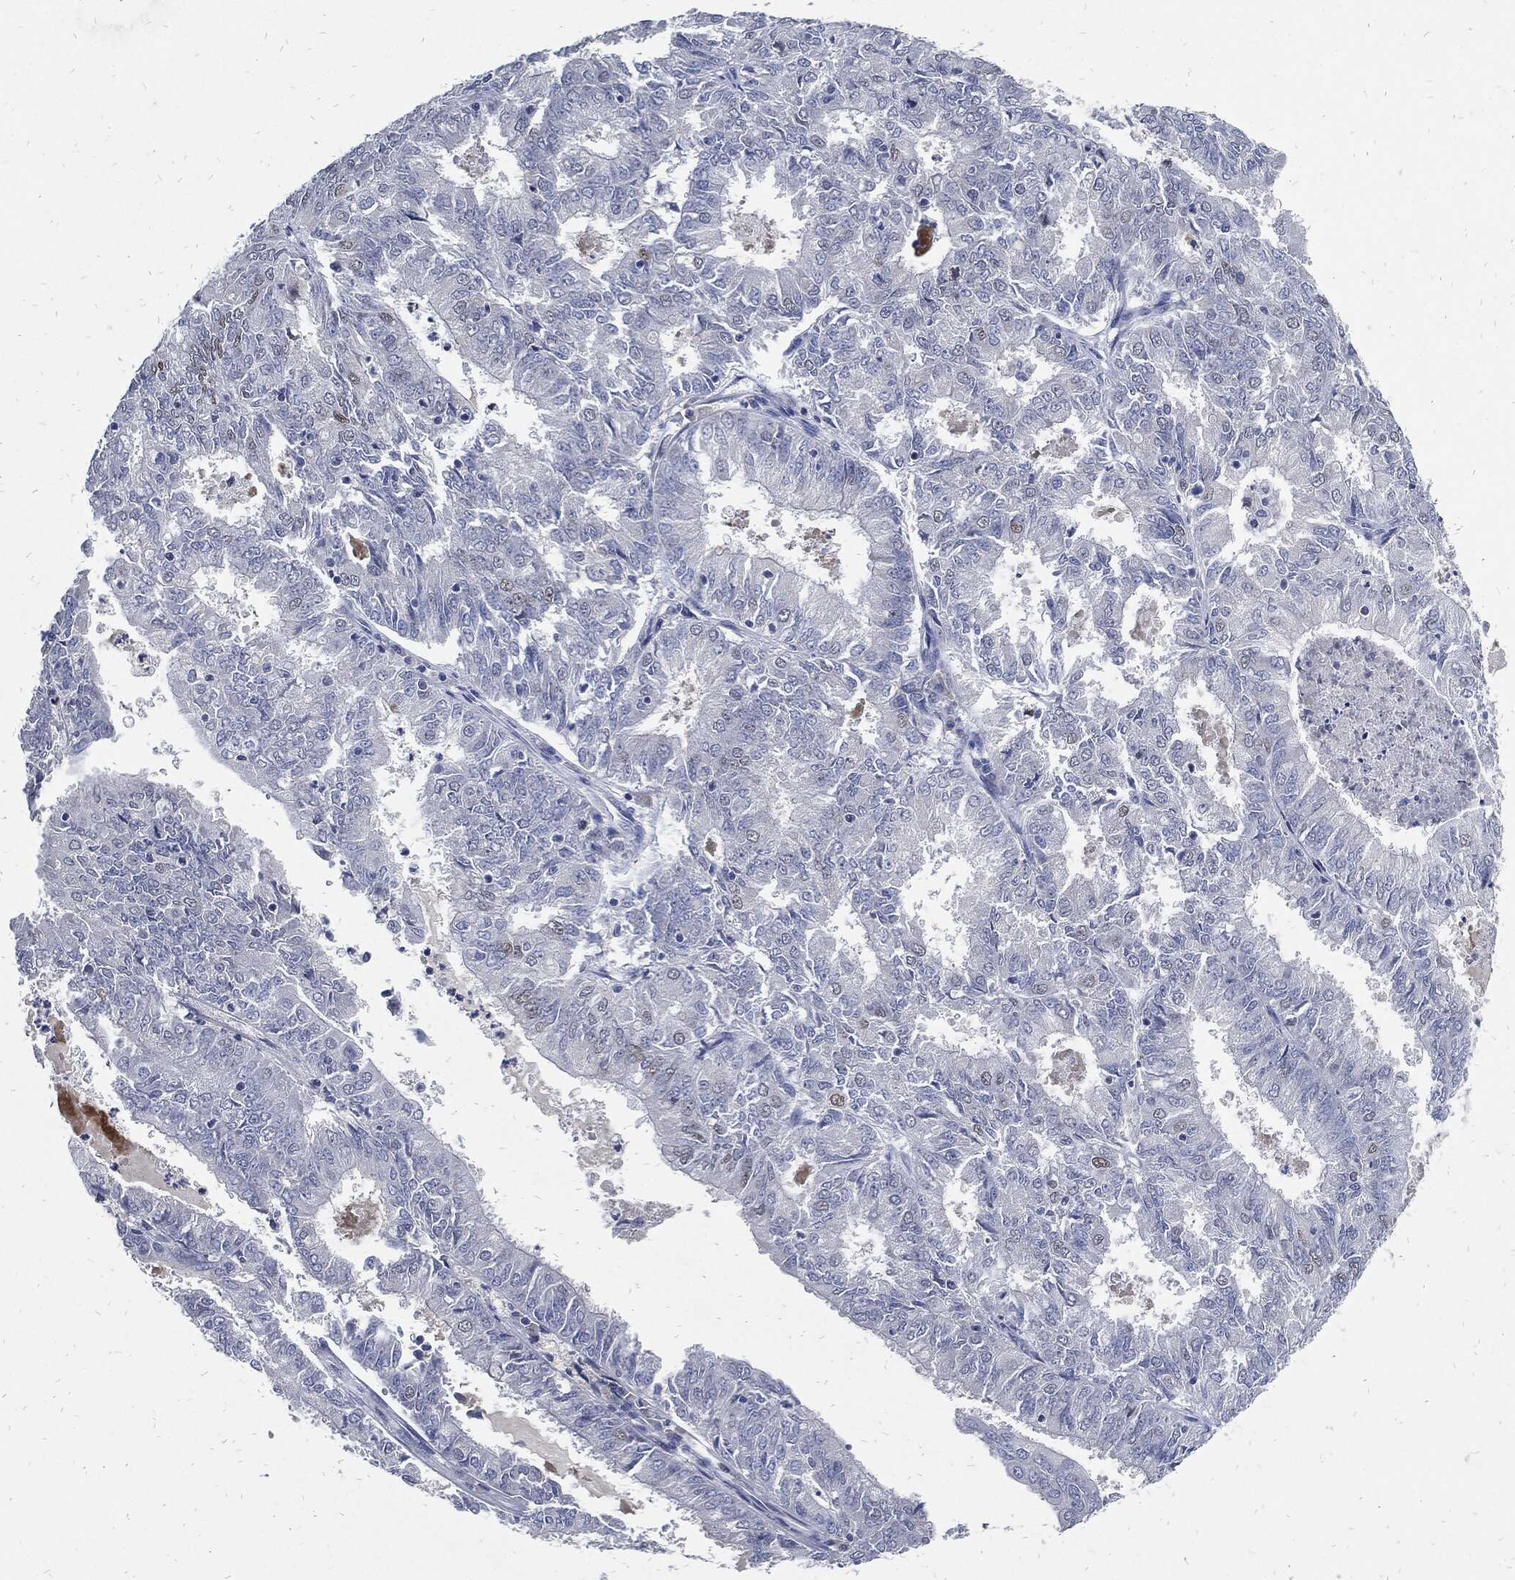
{"staining": {"intensity": "negative", "quantity": "none", "location": "none"}, "tissue": "endometrial cancer", "cell_type": "Tumor cells", "image_type": "cancer", "snomed": [{"axis": "morphology", "description": "Adenocarcinoma, NOS"}, {"axis": "topography", "description": "Endometrium"}], "caption": "Endometrial adenocarcinoma stained for a protein using immunohistochemistry demonstrates no expression tumor cells.", "gene": "JUN", "patient": {"sex": "female", "age": 57}}